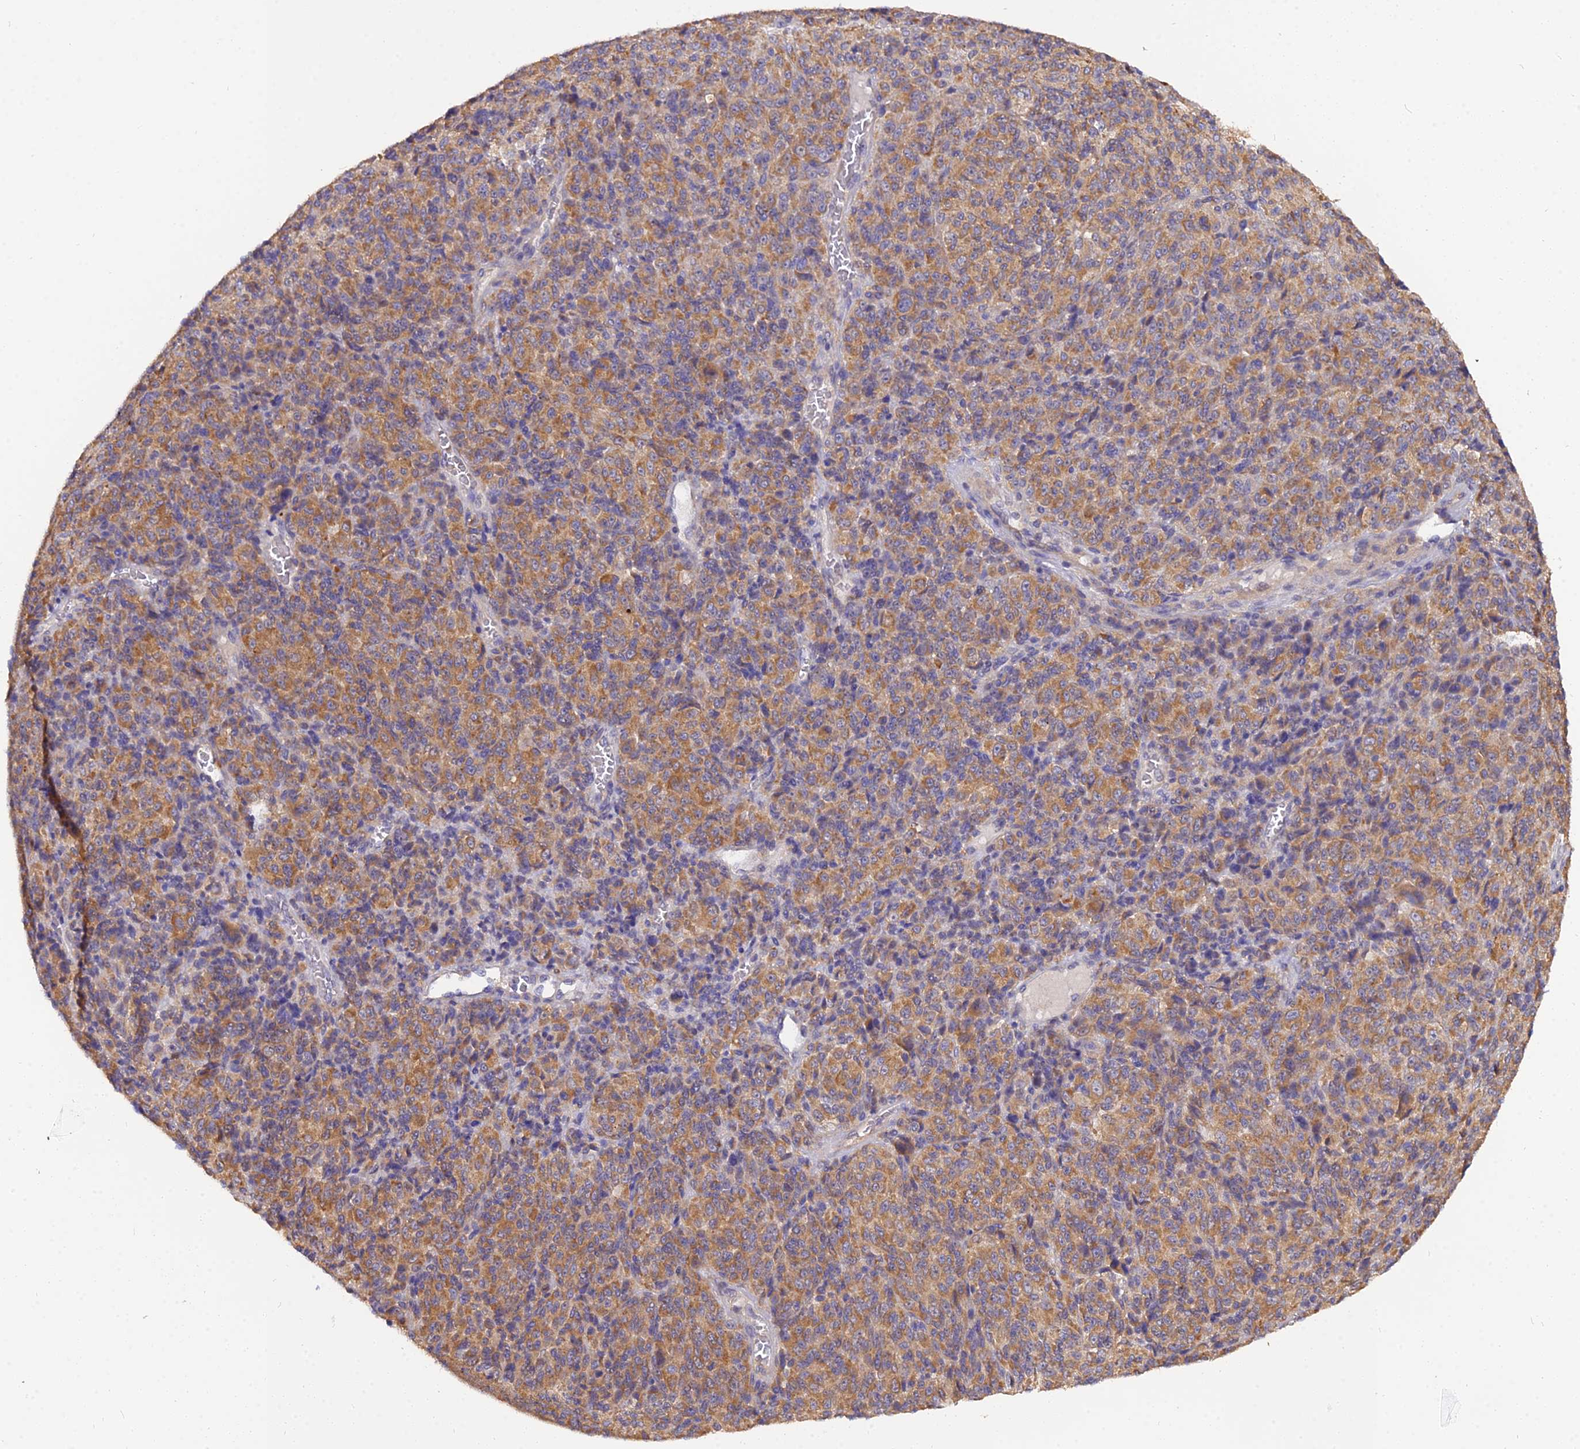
{"staining": {"intensity": "moderate", "quantity": ">75%", "location": "cytoplasmic/membranous"}, "tissue": "melanoma", "cell_type": "Tumor cells", "image_type": "cancer", "snomed": [{"axis": "morphology", "description": "Malignant melanoma, Metastatic site"}, {"axis": "topography", "description": "Brain"}], "caption": "This histopathology image demonstrates IHC staining of malignant melanoma (metastatic site), with medium moderate cytoplasmic/membranous positivity in about >75% of tumor cells.", "gene": "ARL8B", "patient": {"sex": "female", "age": 56}}